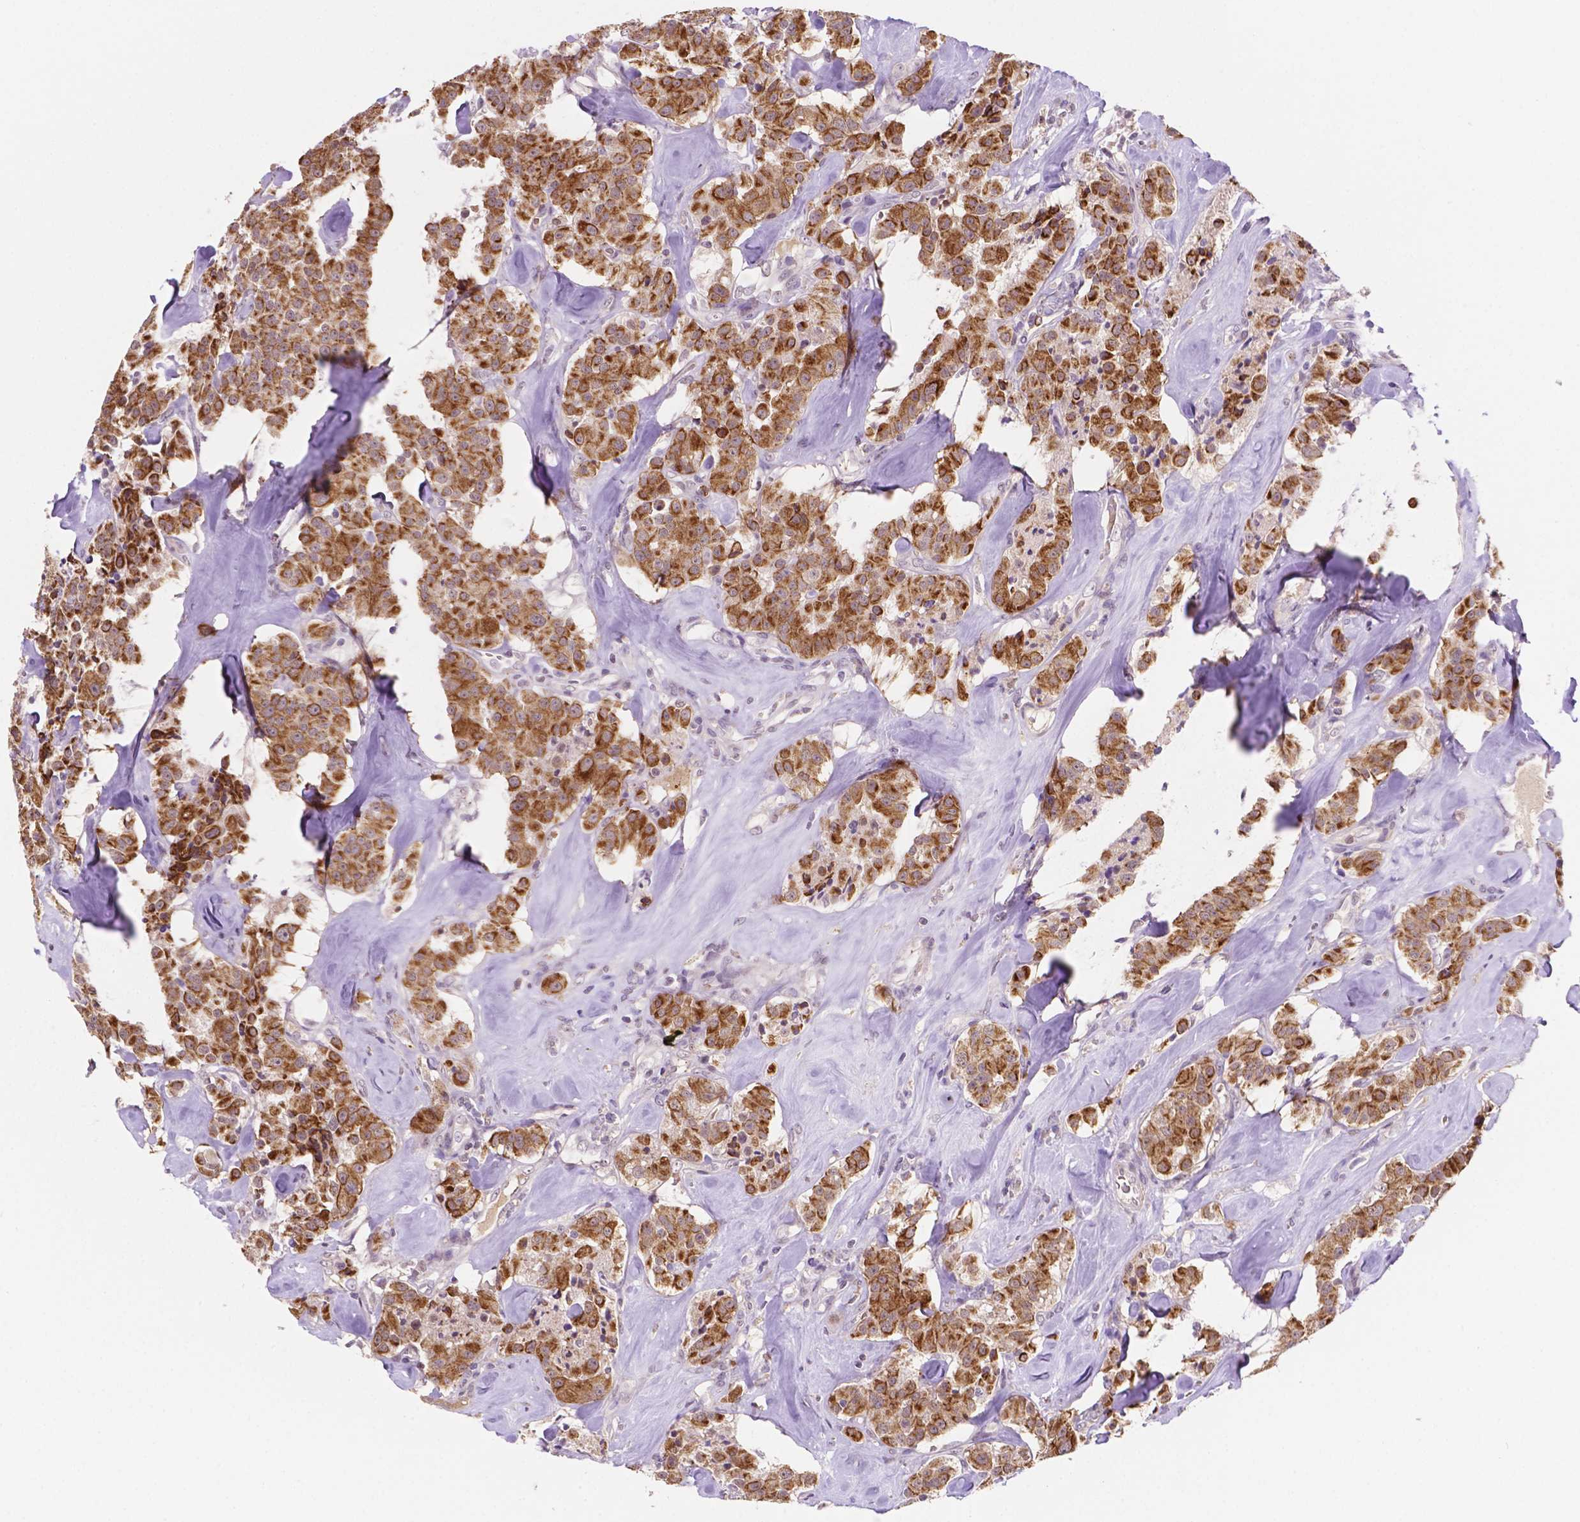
{"staining": {"intensity": "strong", "quantity": ">75%", "location": "cytoplasmic/membranous"}, "tissue": "carcinoid", "cell_type": "Tumor cells", "image_type": "cancer", "snomed": [{"axis": "morphology", "description": "Carcinoid, malignant, NOS"}, {"axis": "topography", "description": "Pancreas"}], "caption": "DAB (3,3'-diaminobenzidine) immunohistochemical staining of human carcinoid reveals strong cytoplasmic/membranous protein positivity in approximately >75% of tumor cells.", "gene": "SHLD3", "patient": {"sex": "male", "age": 41}}